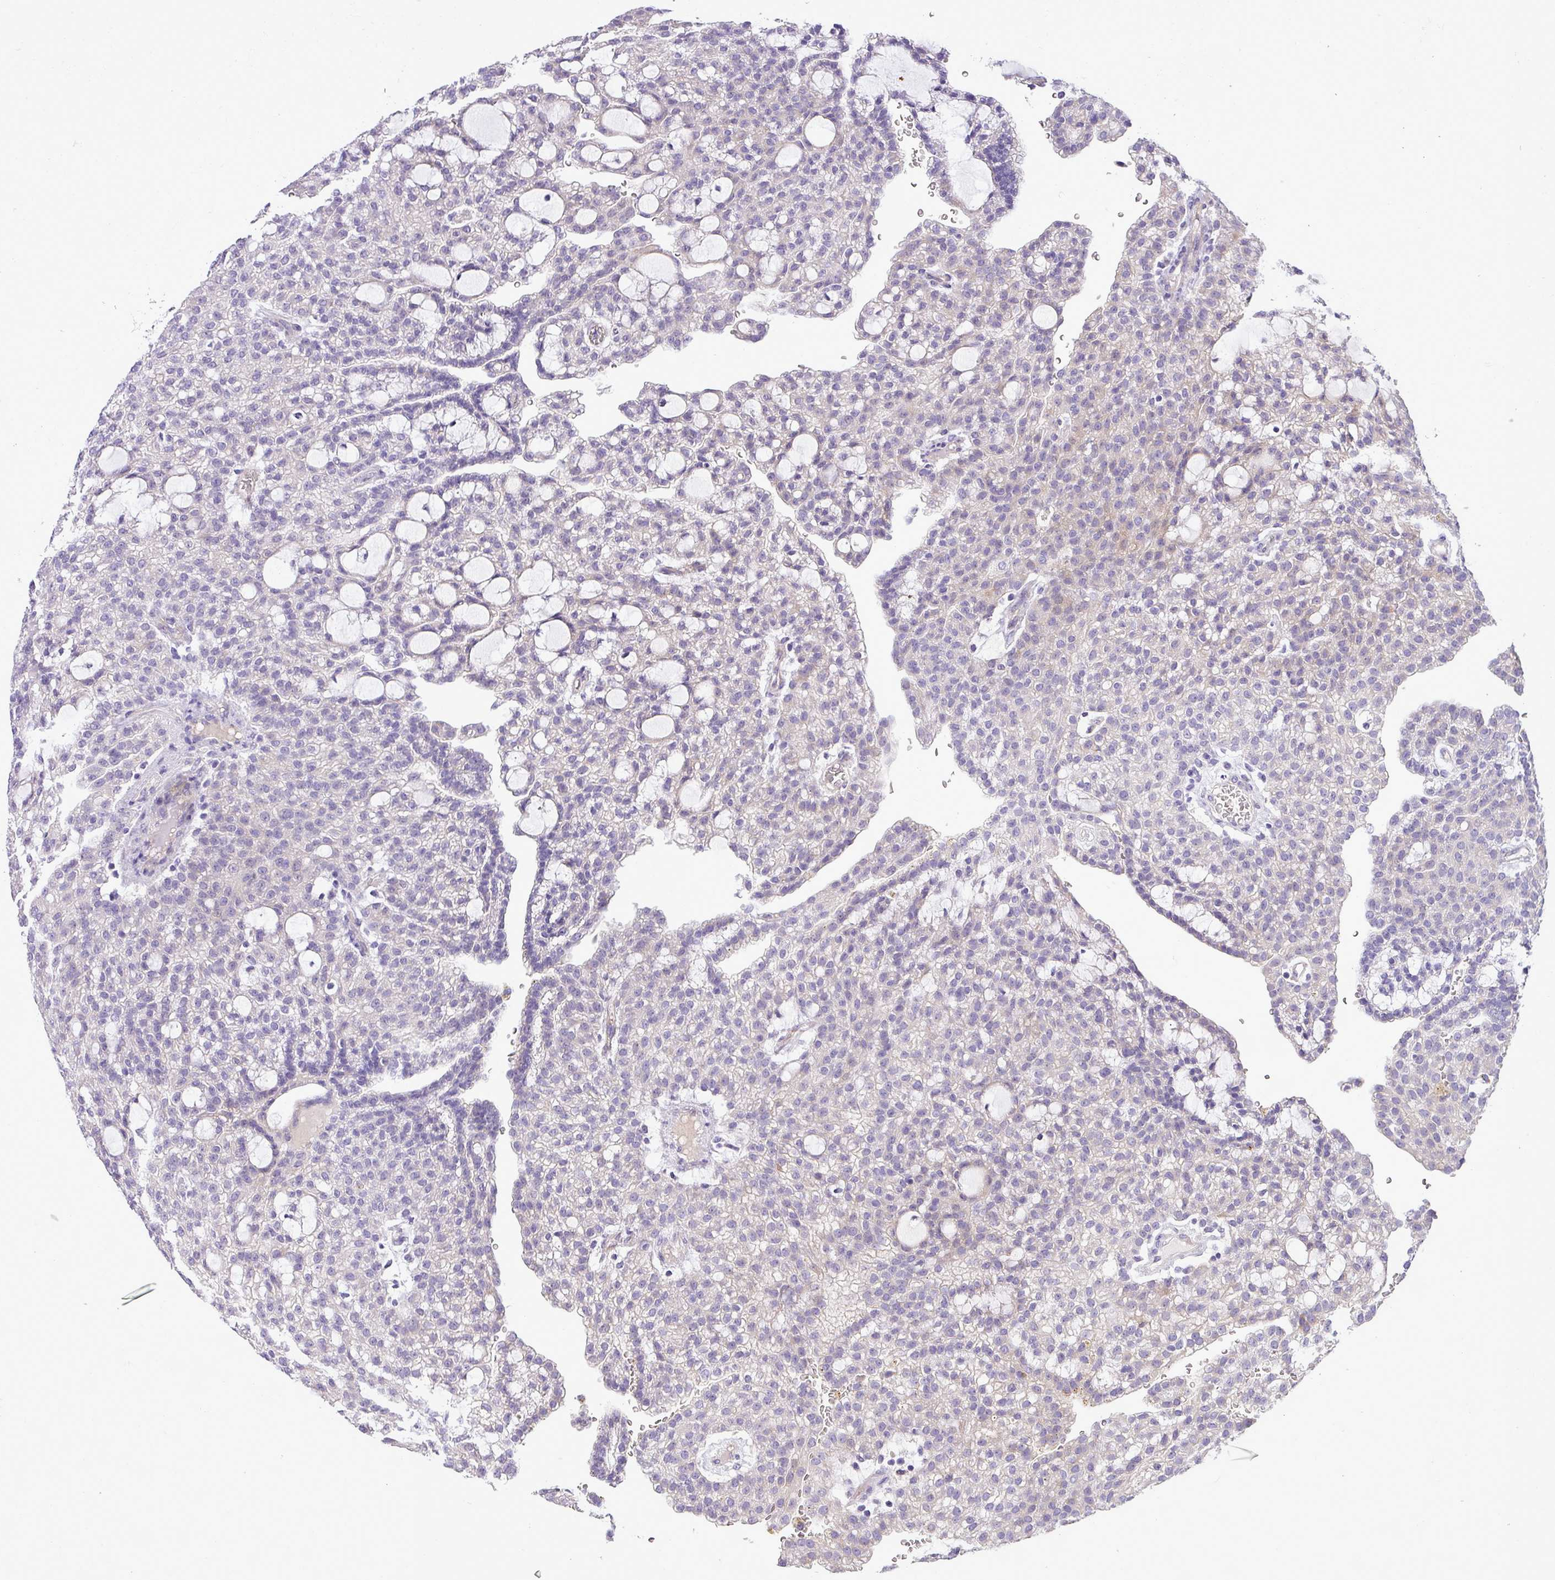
{"staining": {"intensity": "negative", "quantity": "none", "location": "none"}, "tissue": "renal cancer", "cell_type": "Tumor cells", "image_type": "cancer", "snomed": [{"axis": "morphology", "description": "Adenocarcinoma, NOS"}, {"axis": "topography", "description": "Kidney"}], "caption": "Tumor cells are negative for protein expression in human adenocarcinoma (renal).", "gene": "MOCS3", "patient": {"sex": "male", "age": 63}}